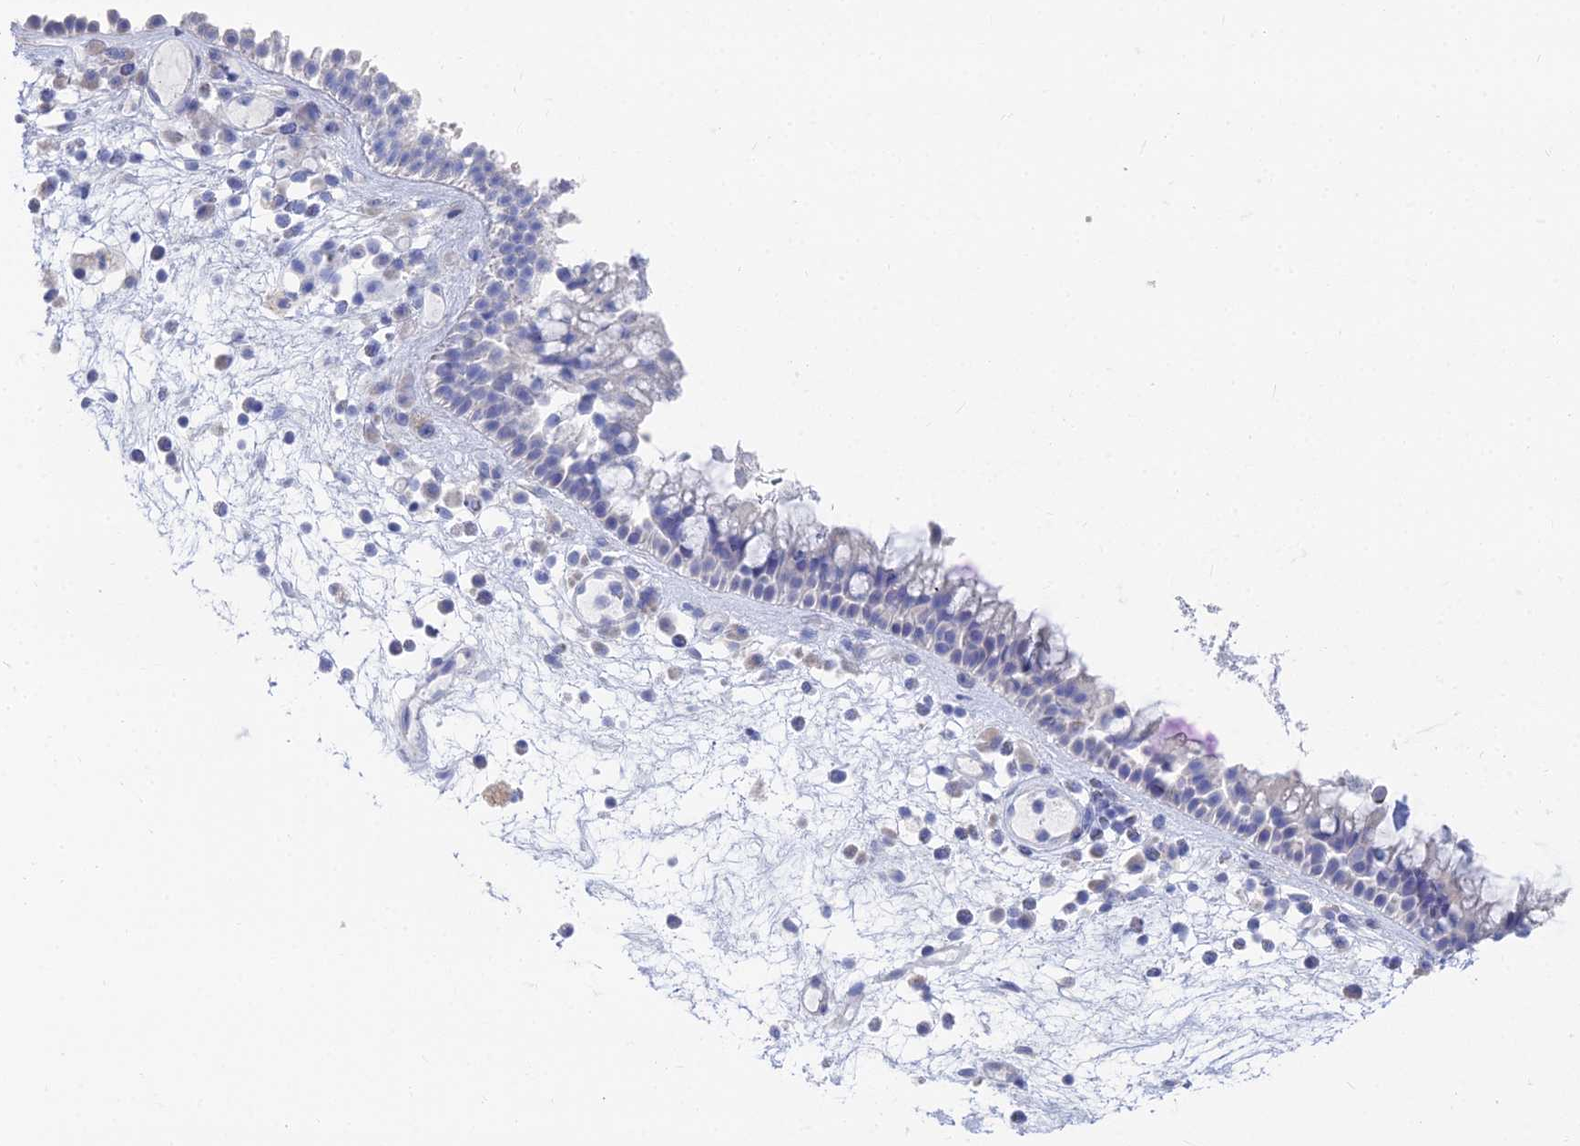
{"staining": {"intensity": "negative", "quantity": "none", "location": "none"}, "tissue": "nasopharynx", "cell_type": "Respiratory epithelial cells", "image_type": "normal", "snomed": [{"axis": "morphology", "description": "Normal tissue, NOS"}, {"axis": "morphology", "description": "Inflammation, NOS"}, {"axis": "morphology", "description": "Malignant melanoma, Metastatic site"}, {"axis": "topography", "description": "Nasopharynx"}], "caption": "The photomicrograph exhibits no significant staining in respiratory epithelial cells of nasopharynx. (IHC, brightfield microscopy, high magnification).", "gene": "TNNT3", "patient": {"sex": "male", "age": 70}}